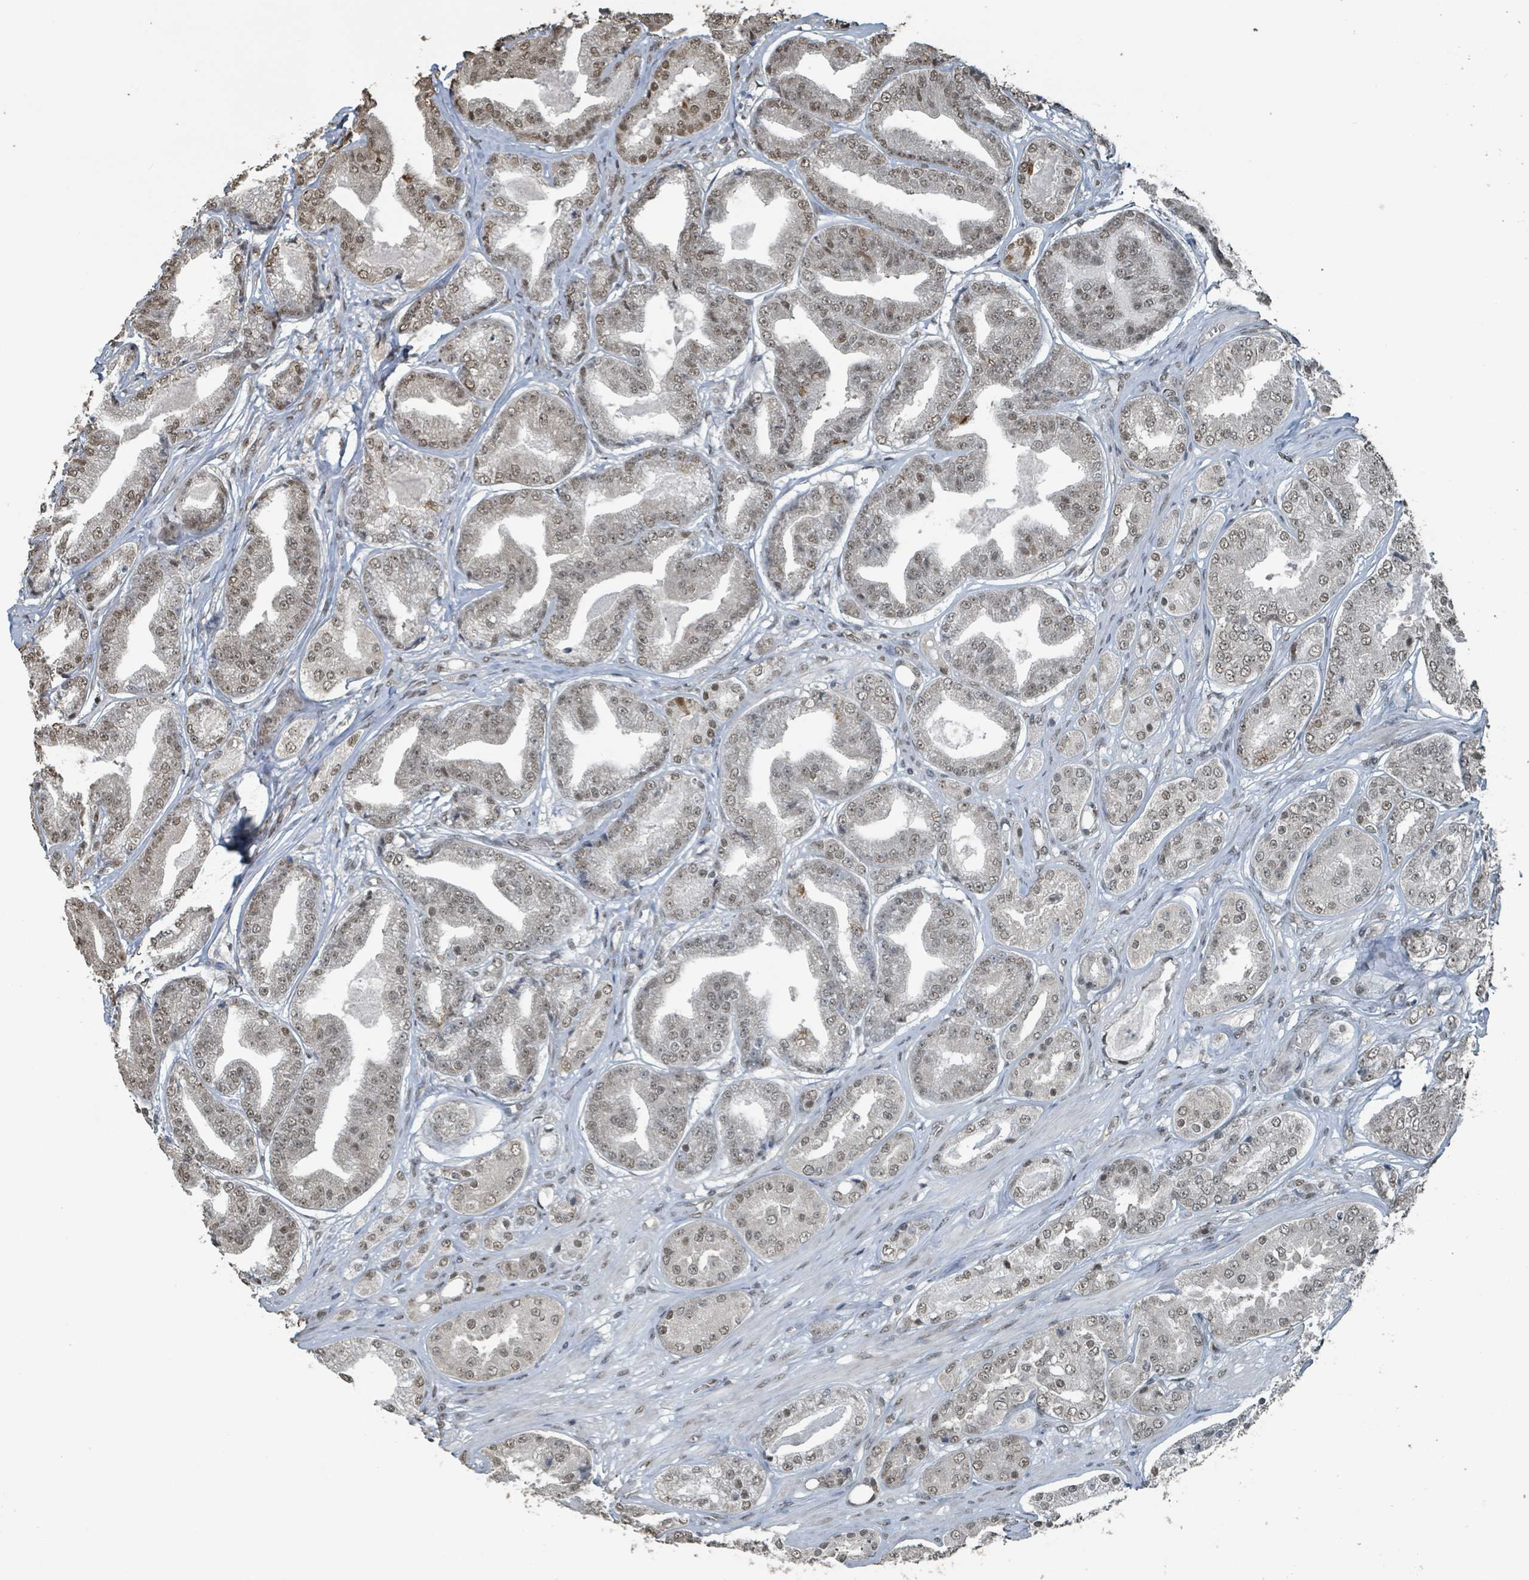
{"staining": {"intensity": "moderate", "quantity": ">75%", "location": "nuclear"}, "tissue": "prostate cancer", "cell_type": "Tumor cells", "image_type": "cancer", "snomed": [{"axis": "morphology", "description": "Adenocarcinoma, High grade"}, {"axis": "topography", "description": "Prostate"}], "caption": "Immunohistochemistry (DAB) staining of prostate cancer (high-grade adenocarcinoma) demonstrates moderate nuclear protein expression in approximately >75% of tumor cells.", "gene": "PHIP", "patient": {"sex": "male", "age": 63}}